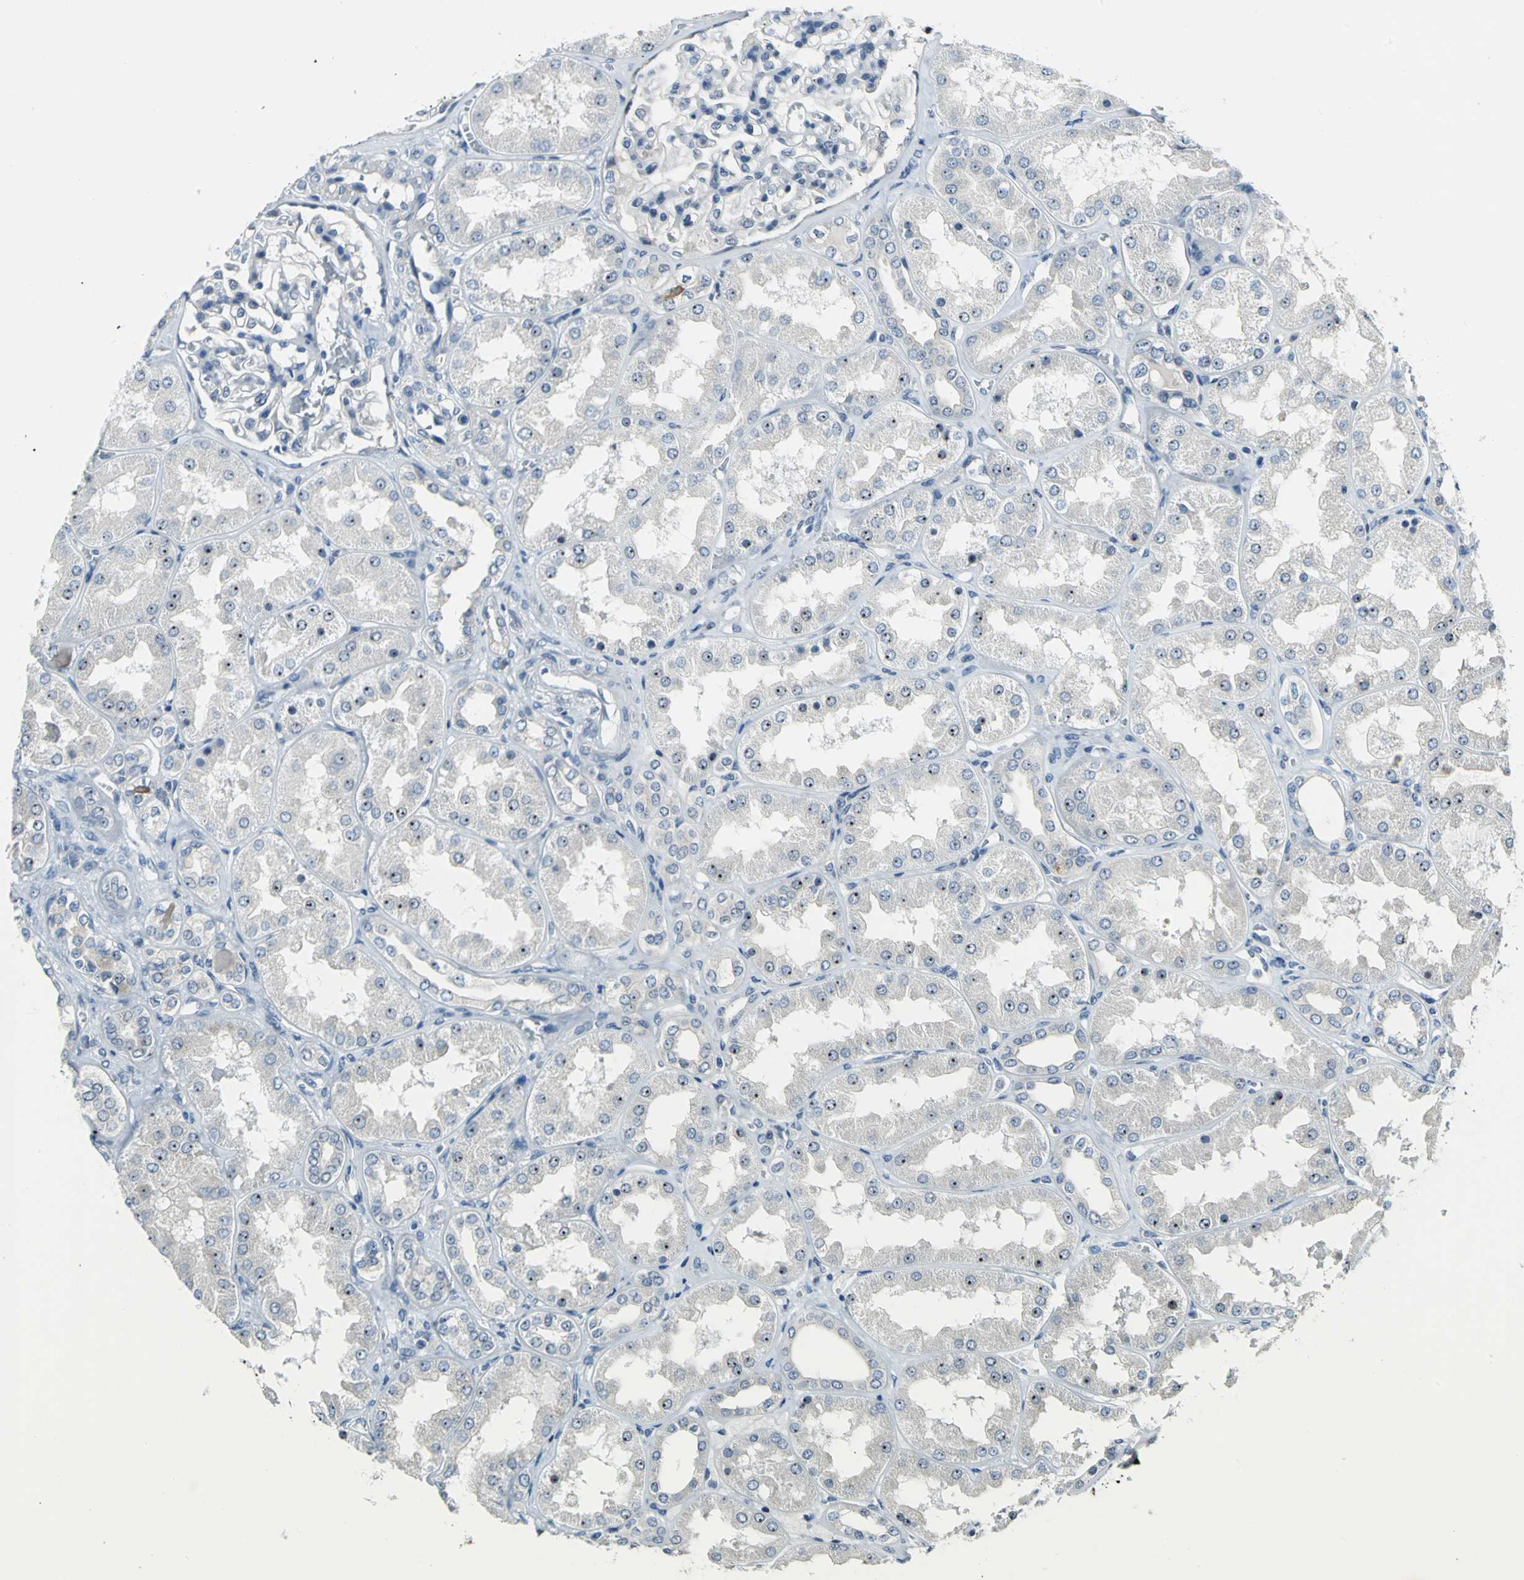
{"staining": {"intensity": "negative", "quantity": "none", "location": "none"}, "tissue": "kidney", "cell_type": "Cells in glomeruli", "image_type": "normal", "snomed": [{"axis": "morphology", "description": "Normal tissue, NOS"}, {"axis": "topography", "description": "Kidney"}], "caption": "Immunohistochemistry (IHC) photomicrograph of normal kidney: human kidney stained with DAB (3,3'-diaminobenzidine) reveals no significant protein positivity in cells in glomeruli. (DAB (3,3'-diaminobenzidine) IHC, high magnification).", "gene": "MYBBP1A", "patient": {"sex": "female", "age": 56}}